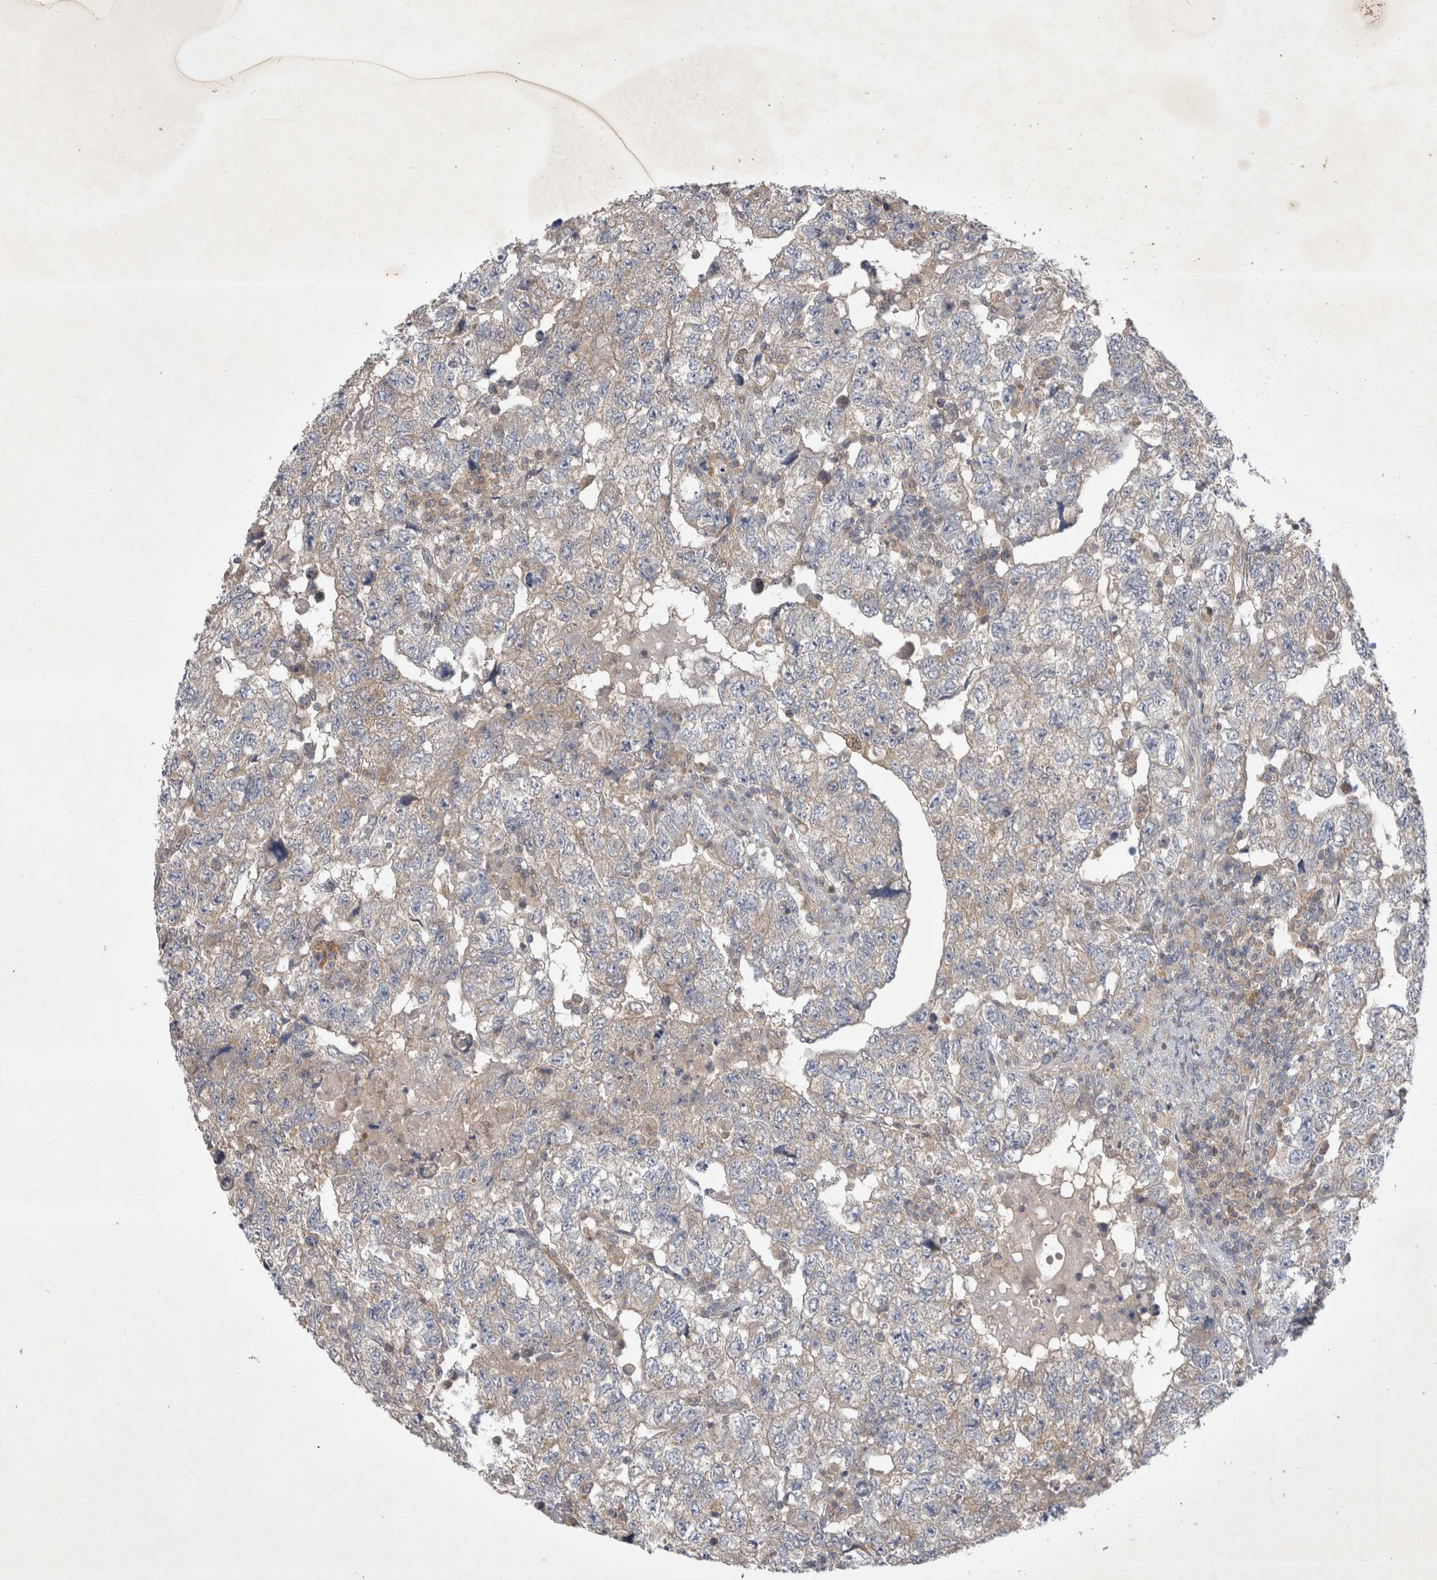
{"staining": {"intensity": "weak", "quantity": "25%-75%", "location": "cytoplasmic/membranous"}, "tissue": "testis cancer", "cell_type": "Tumor cells", "image_type": "cancer", "snomed": [{"axis": "morphology", "description": "Carcinoma, Embryonal, NOS"}, {"axis": "topography", "description": "Testis"}], "caption": "This micrograph exhibits immunohistochemistry (IHC) staining of testis cancer (embryonal carcinoma), with low weak cytoplasmic/membranous staining in approximately 25%-75% of tumor cells.", "gene": "SRD5A3", "patient": {"sex": "male", "age": 36}}